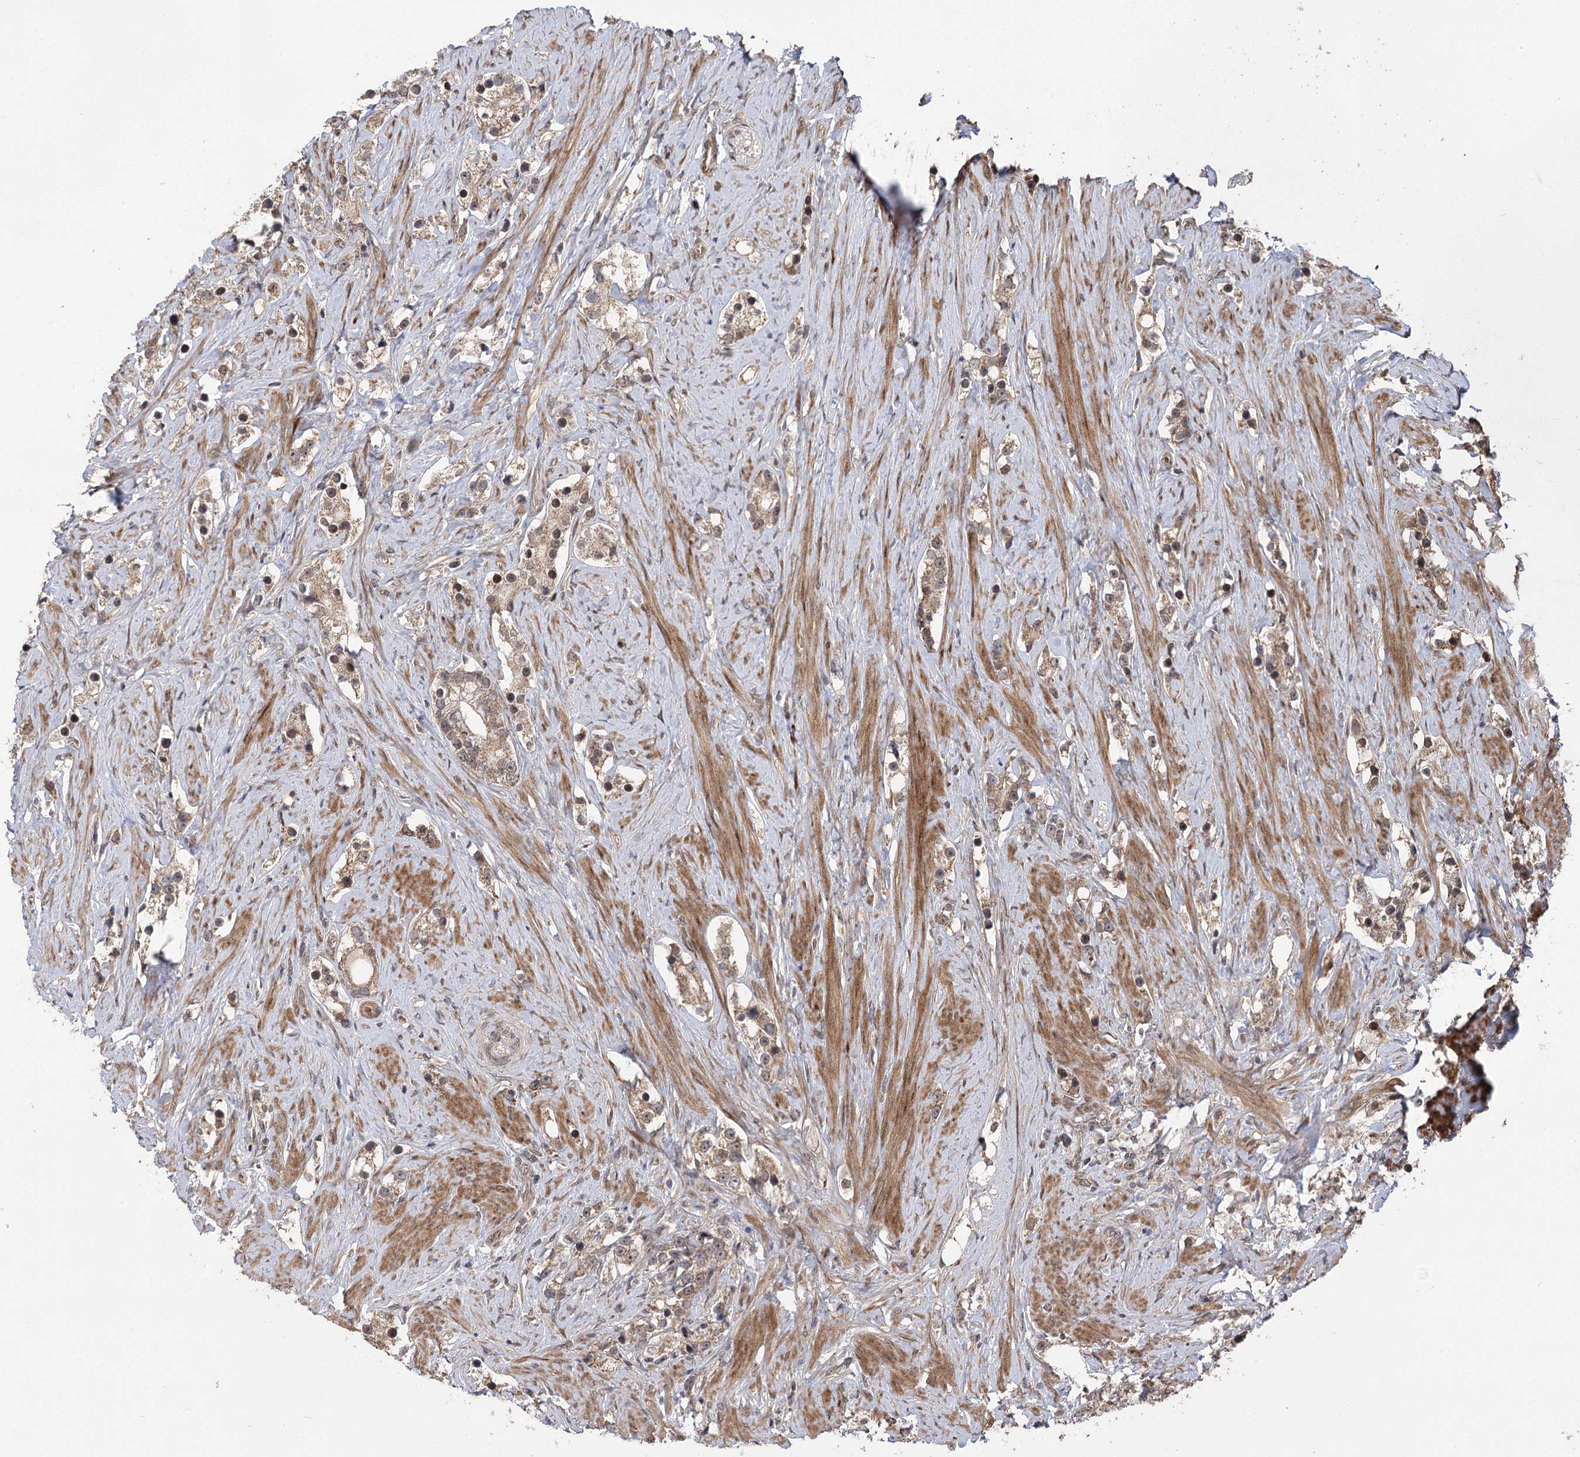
{"staining": {"intensity": "weak", "quantity": "25%-75%", "location": "cytoplasmic/membranous,nuclear"}, "tissue": "prostate cancer", "cell_type": "Tumor cells", "image_type": "cancer", "snomed": [{"axis": "morphology", "description": "Adenocarcinoma, High grade"}, {"axis": "topography", "description": "Prostate"}], "caption": "Immunohistochemistry micrograph of neoplastic tissue: human prostate cancer (adenocarcinoma (high-grade)) stained using immunohistochemistry (IHC) exhibits low levels of weak protein expression localized specifically in the cytoplasmic/membranous and nuclear of tumor cells, appearing as a cytoplasmic/membranous and nuclear brown color.", "gene": "TENM2", "patient": {"sex": "male", "age": 63}}